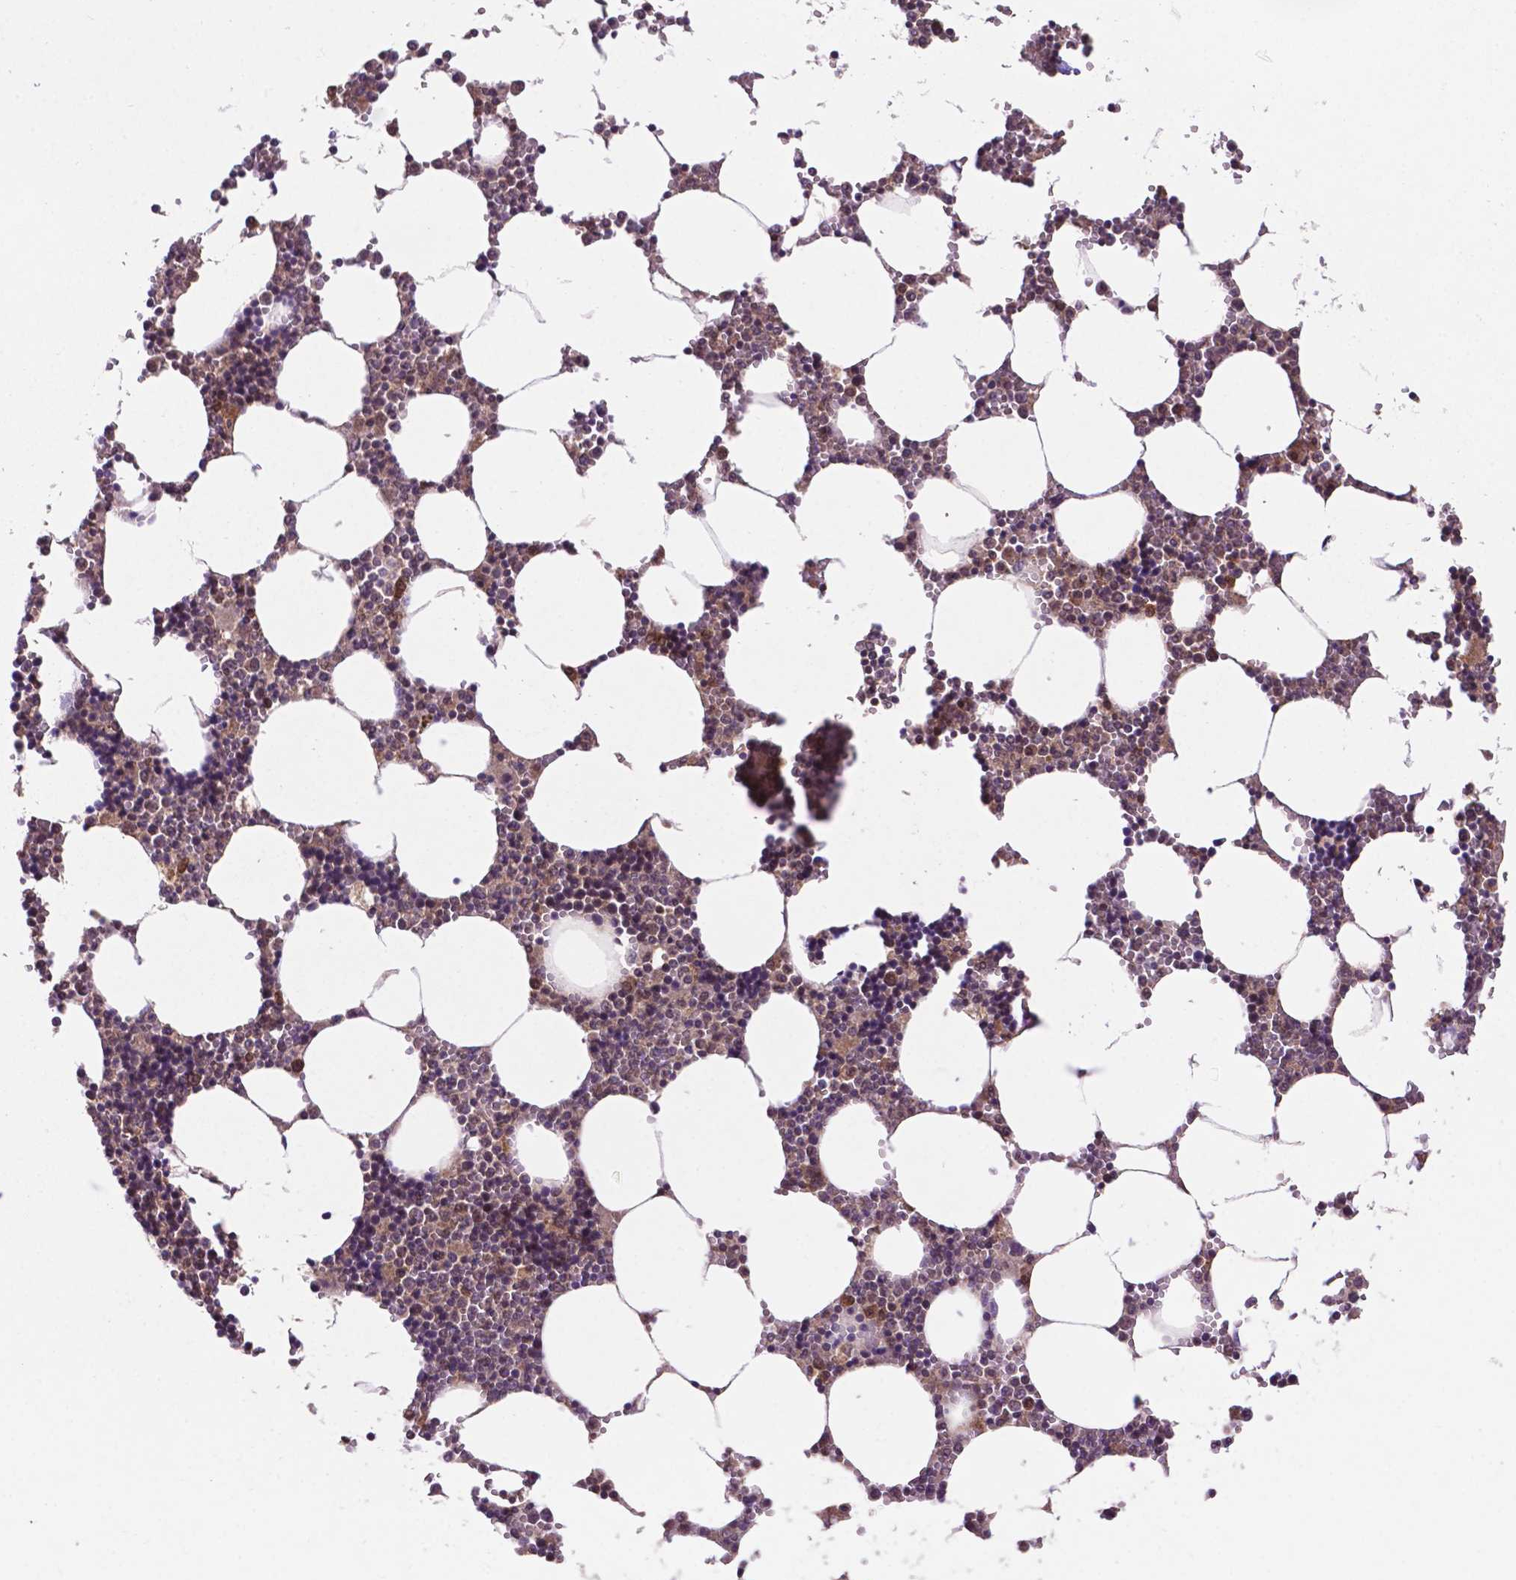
{"staining": {"intensity": "moderate", "quantity": ">75%", "location": "cytoplasmic/membranous,nuclear"}, "tissue": "bone marrow", "cell_type": "Hematopoietic cells", "image_type": "normal", "snomed": [{"axis": "morphology", "description": "Normal tissue, NOS"}, {"axis": "topography", "description": "Bone marrow"}], "caption": "This photomicrograph exhibits IHC staining of unremarkable human bone marrow, with medium moderate cytoplasmic/membranous,nuclear positivity in approximately >75% of hematopoietic cells.", "gene": "UBE2L6", "patient": {"sex": "male", "age": 54}}